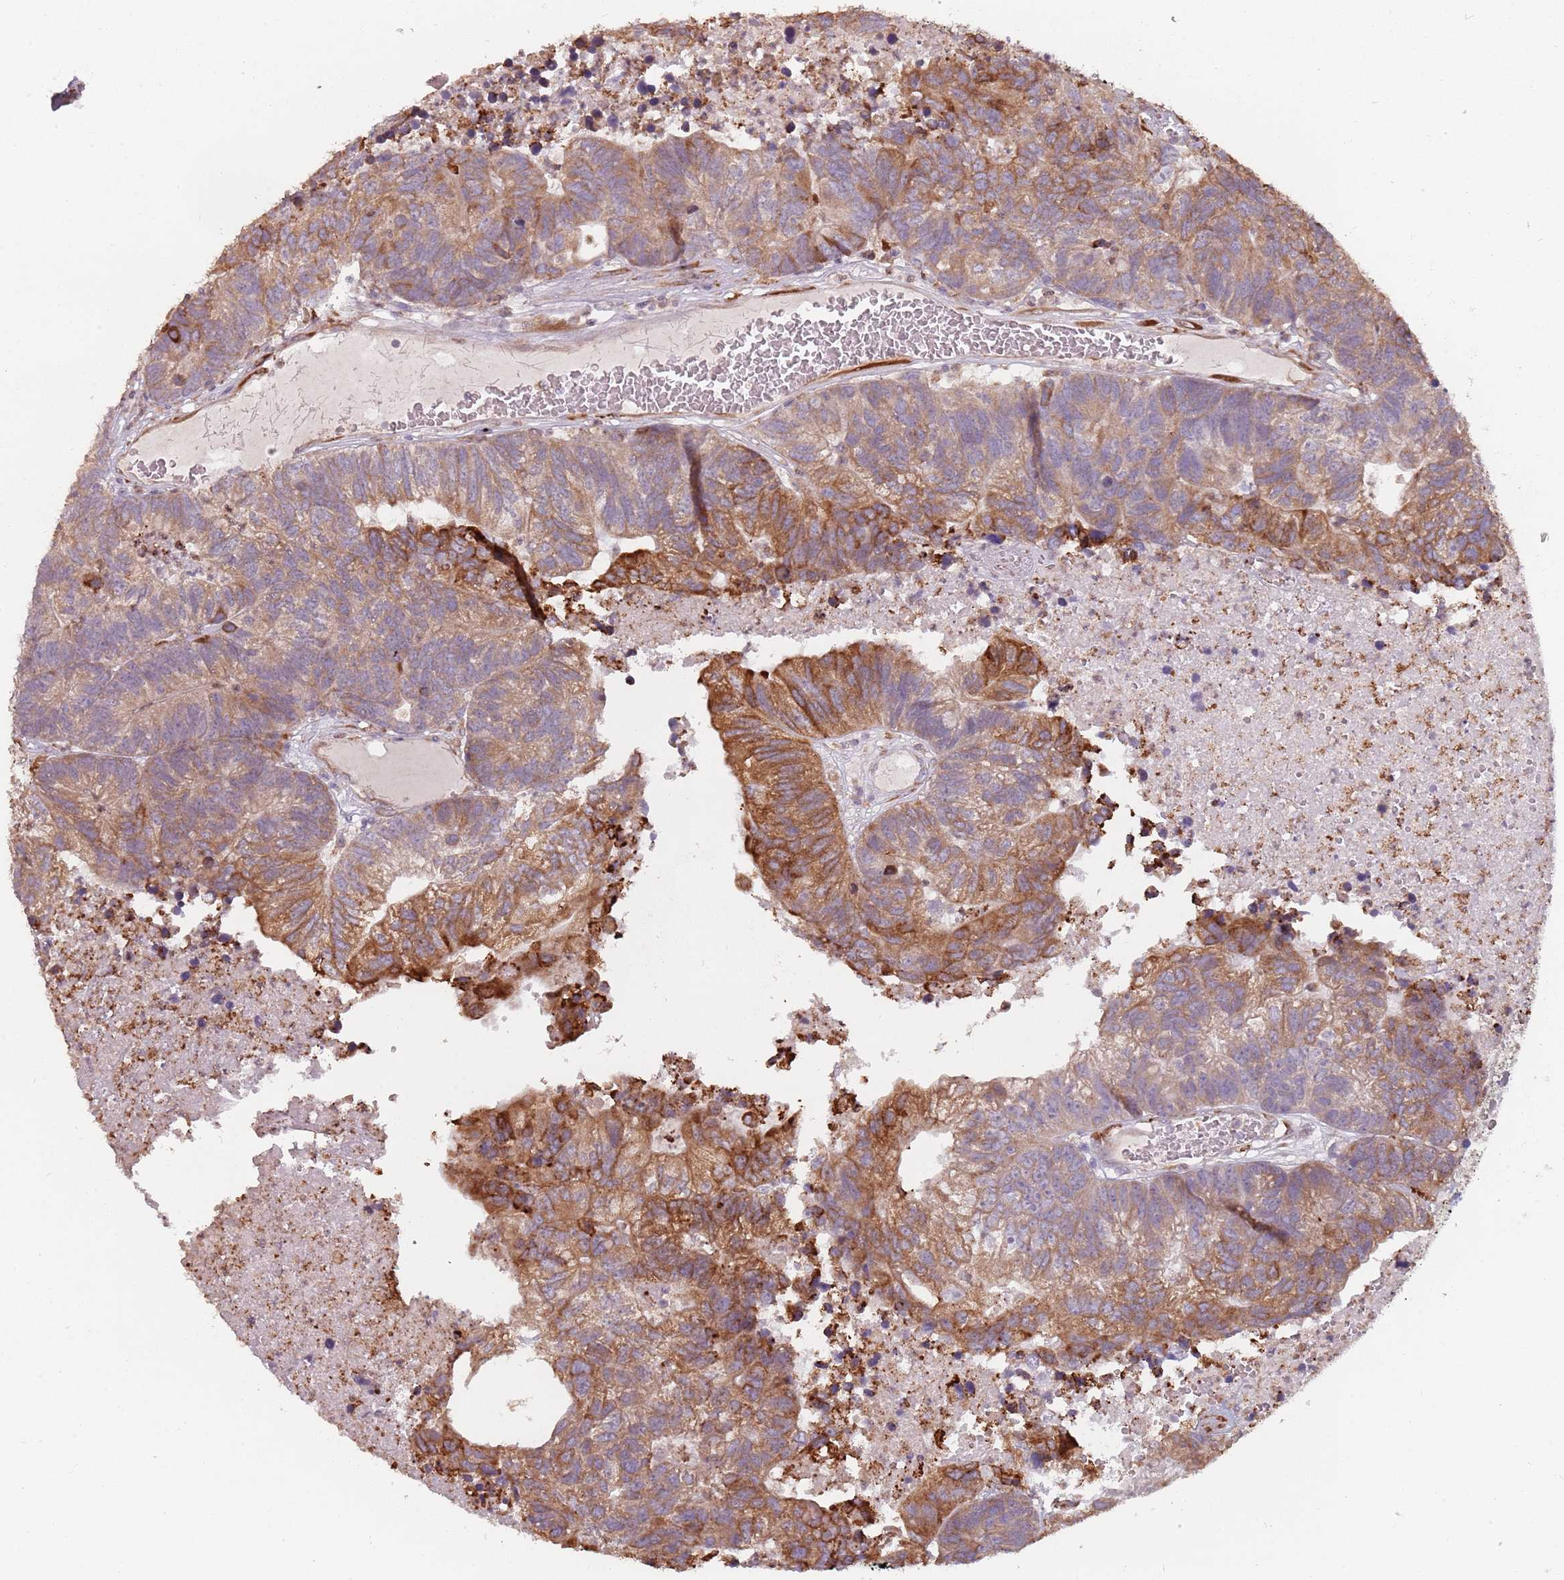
{"staining": {"intensity": "moderate", "quantity": ">75%", "location": "cytoplasmic/membranous"}, "tissue": "colorectal cancer", "cell_type": "Tumor cells", "image_type": "cancer", "snomed": [{"axis": "morphology", "description": "Adenocarcinoma, NOS"}, {"axis": "topography", "description": "Colon"}], "caption": "Immunohistochemistry (DAB (3,3'-diaminobenzidine)) staining of colorectal adenocarcinoma reveals moderate cytoplasmic/membranous protein staining in about >75% of tumor cells. The staining was performed using DAB, with brown indicating positive protein expression. Nuclei are stained blue with hematoxylin.", "gene": "RPS9", "patient": {"sex": "female", "age": 48}}